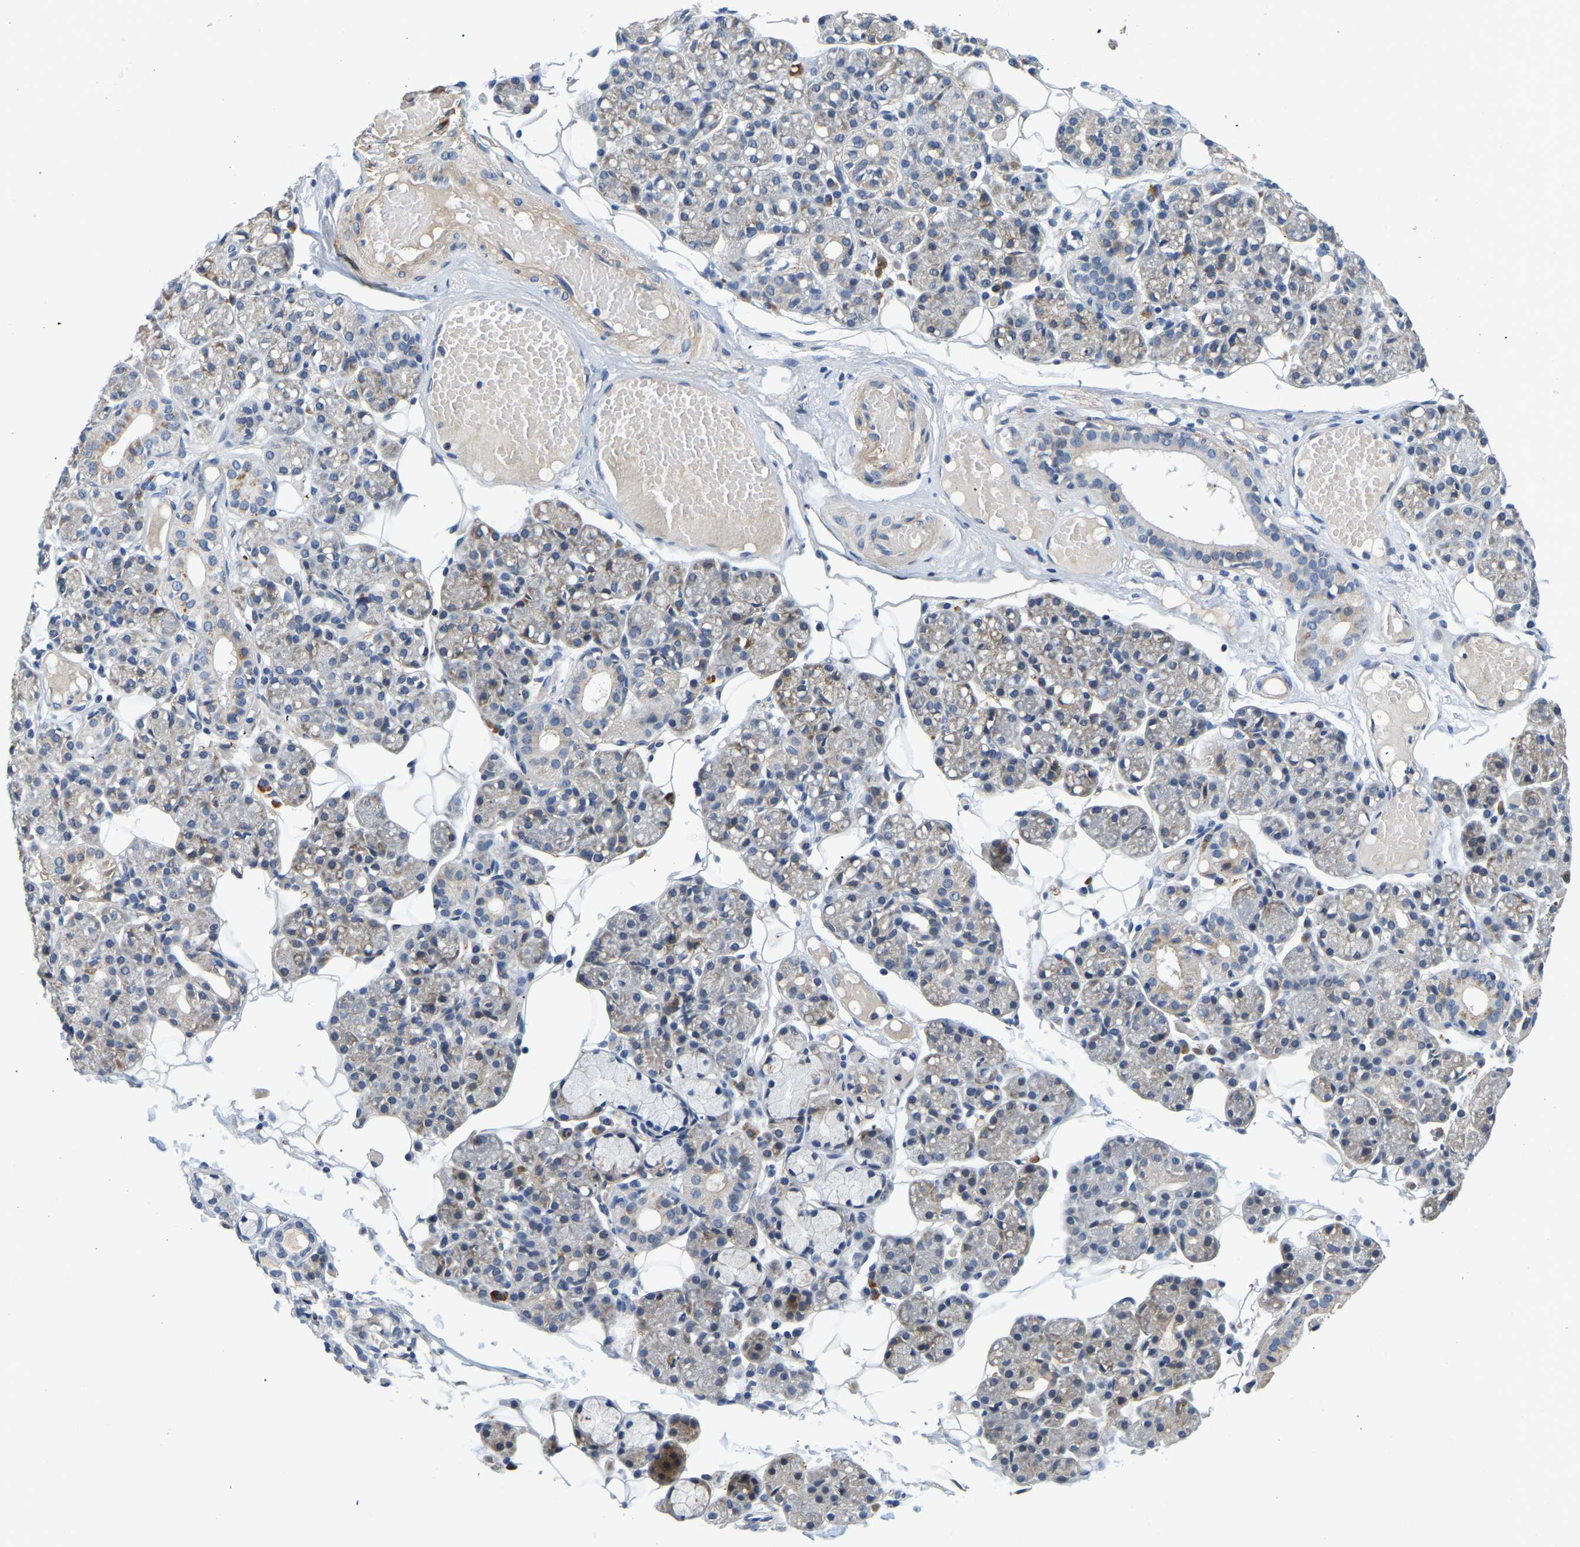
{"staining": {"intensity": "negative", "quantity": "none", "location": "none"}, "tissue": "salivary gland", "cell_type": "Glandular cells", "image_type": "normal", "snomed": [{"axis": "morphology", "description": "Normal tissue, NOS"}, {"axis": "topography", "description": "Salivary gland"}], "caption": "The photomicrograph displays no significant staining in glandular cells of salivary gland. (DAB immunohistochemistry, high magnification).", "gene": "LIAS", "patient": {"sex": "male", "age": 63}}